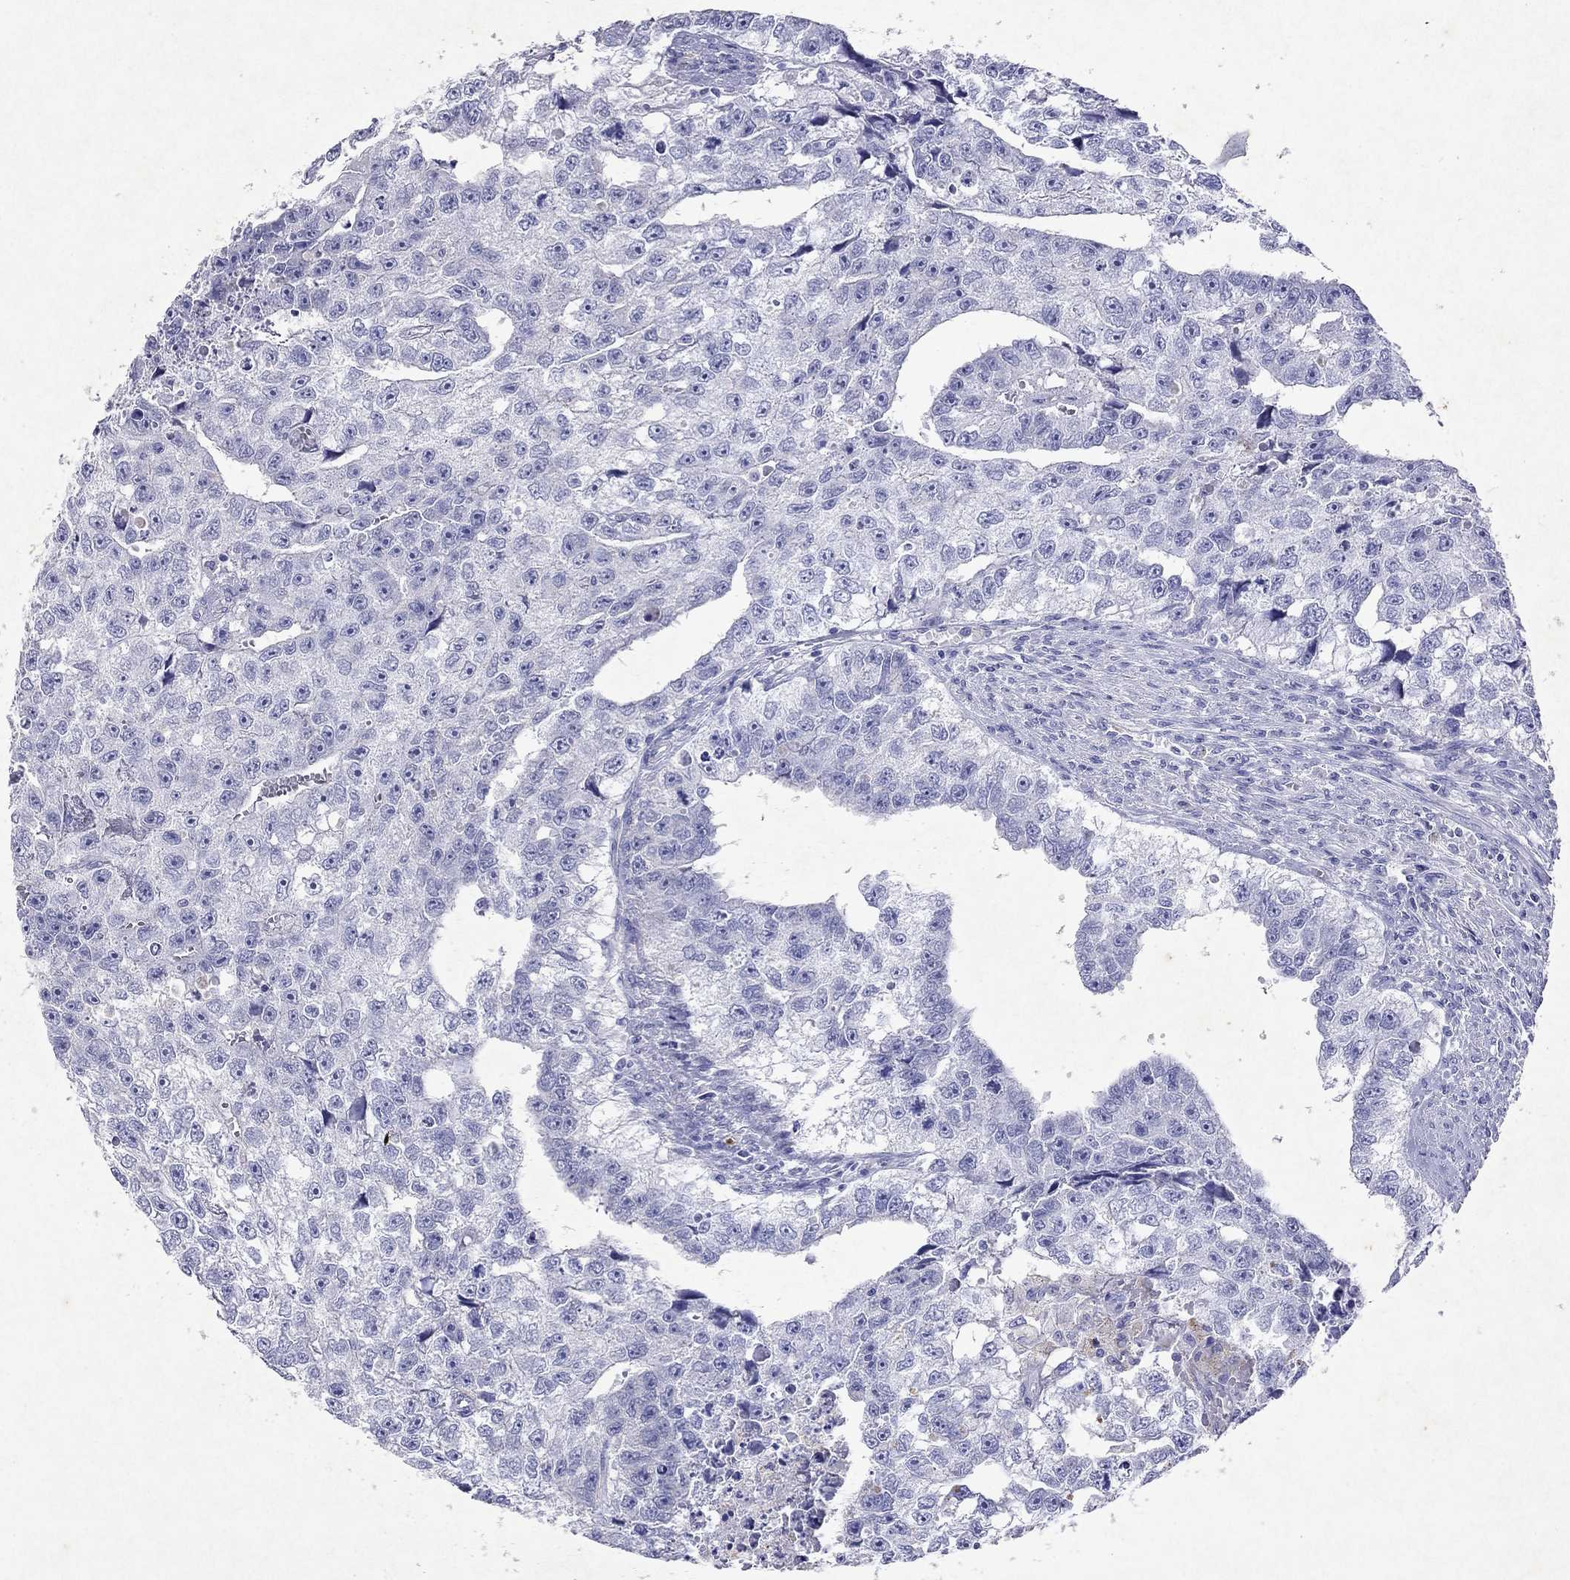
{"staining": {"intensity": "negative", "quantity": "none", "location": "none"}, "tissue": "testis cancer", "cell_type": "Tumor cells", "image_type": "cancer", "snomed": [{"axis": "morphology", "description": "Carcinoma, Embryonal, NOS"}, {"axis": "morphology", "description": "Teratoma, malignant, NOS"}, {"axis": "topography", "description": "Testis"}], "caption": "Tumor cells are negative for brown protein staining in teratoma (malignant) (testis). Nuclei are stained in blue.", "gene": "ARMC12", "patient": {"sex": "male", "age": 44}}